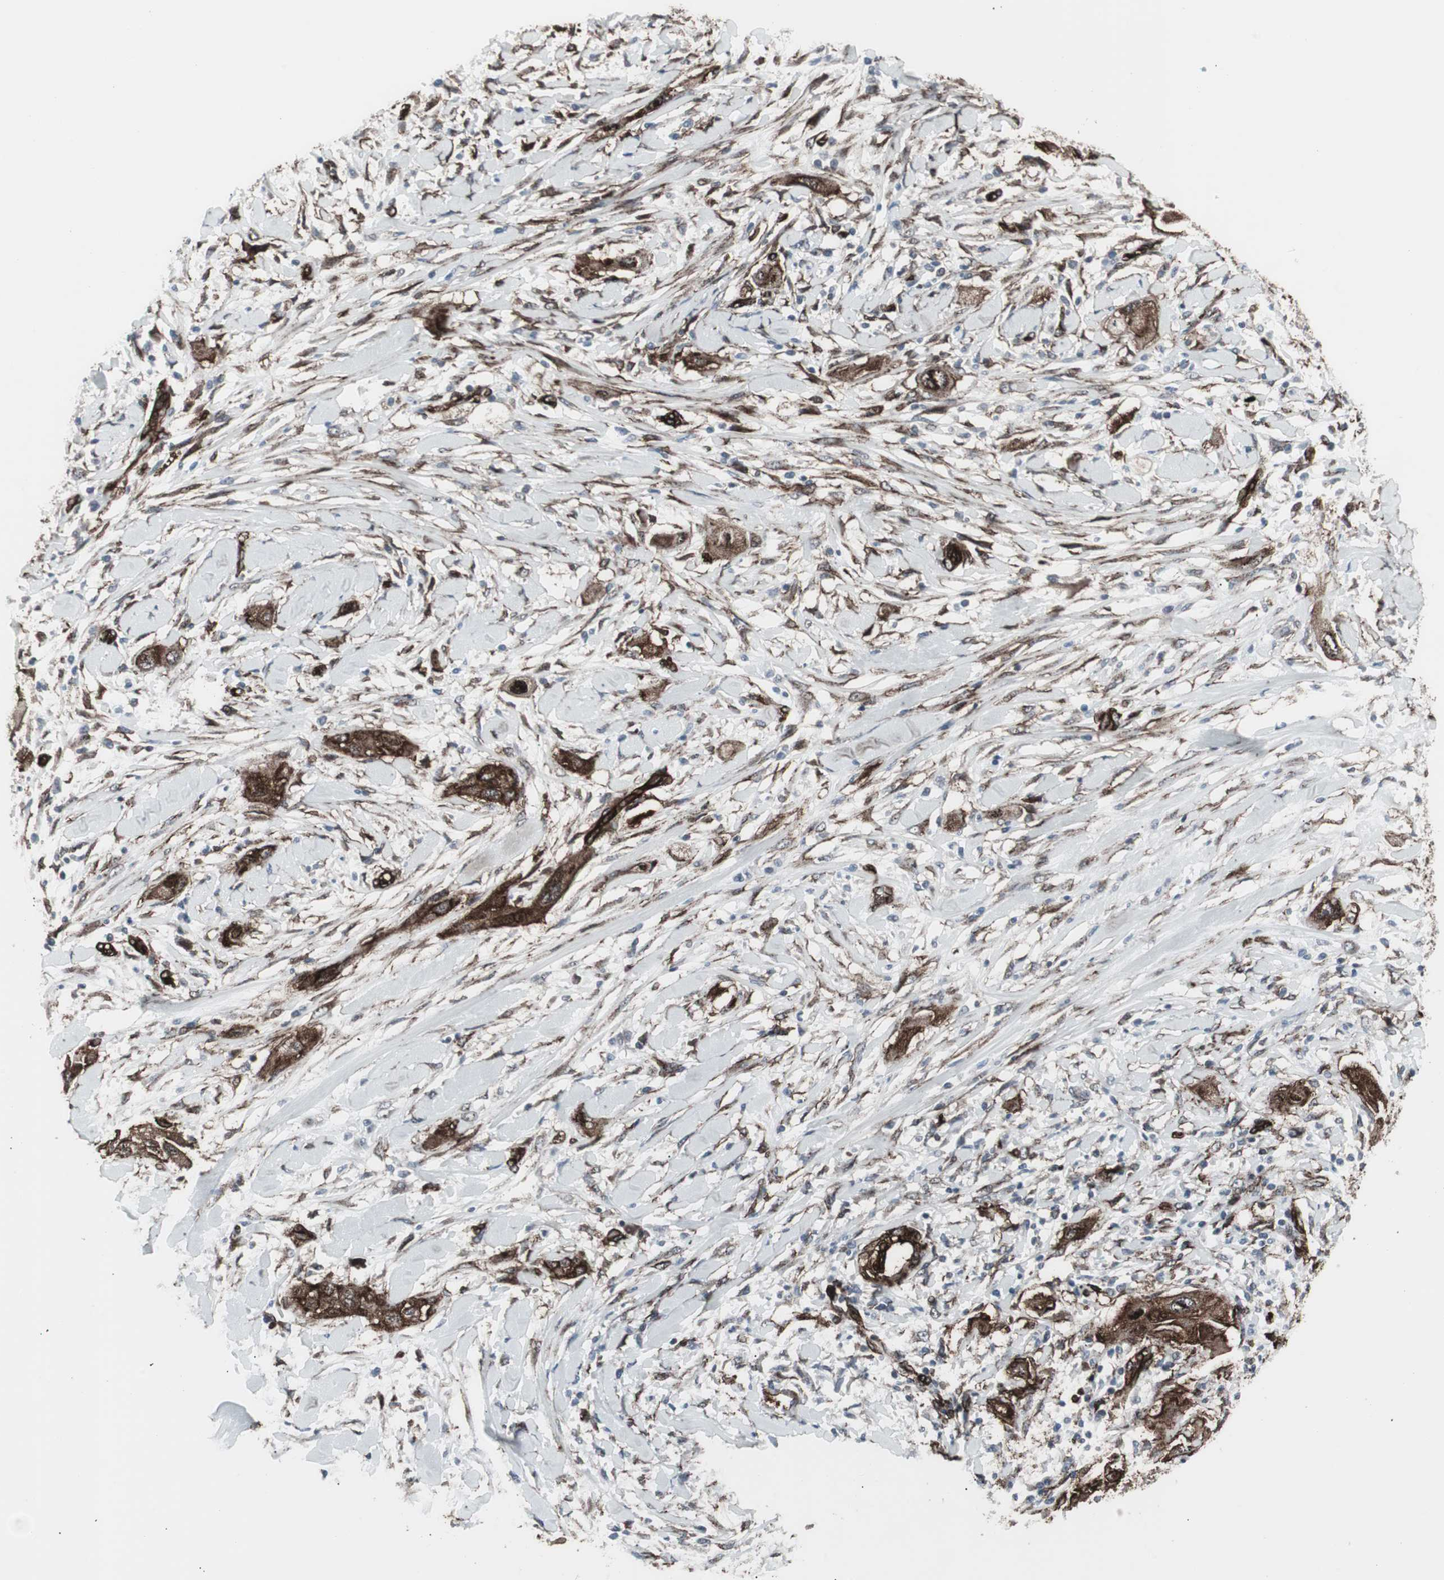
{"staining": {"intensity": "strong", "quantity": "25%-75%", "location": "cytoplasmic/membranous"}, "tissue": "lung cancer", "cell_type": "Tumor cells", "image_type": "cancer", "snomed": [{"axis": "morphology", "description": "Squamous cell carcinoma, NOS"}, {"axis": "topography", "description": "Lung"}], "caption": "Lung cancer (squamous cell carcinoma) stained with DAB immunohistochemistry (IHC) reveals high levels of strong cytoplasmic/membranous expression in approximately 25%-75% of tumor cells.", "gene": "PDGFA", "patient": {"sex": "female", "age": 47}}